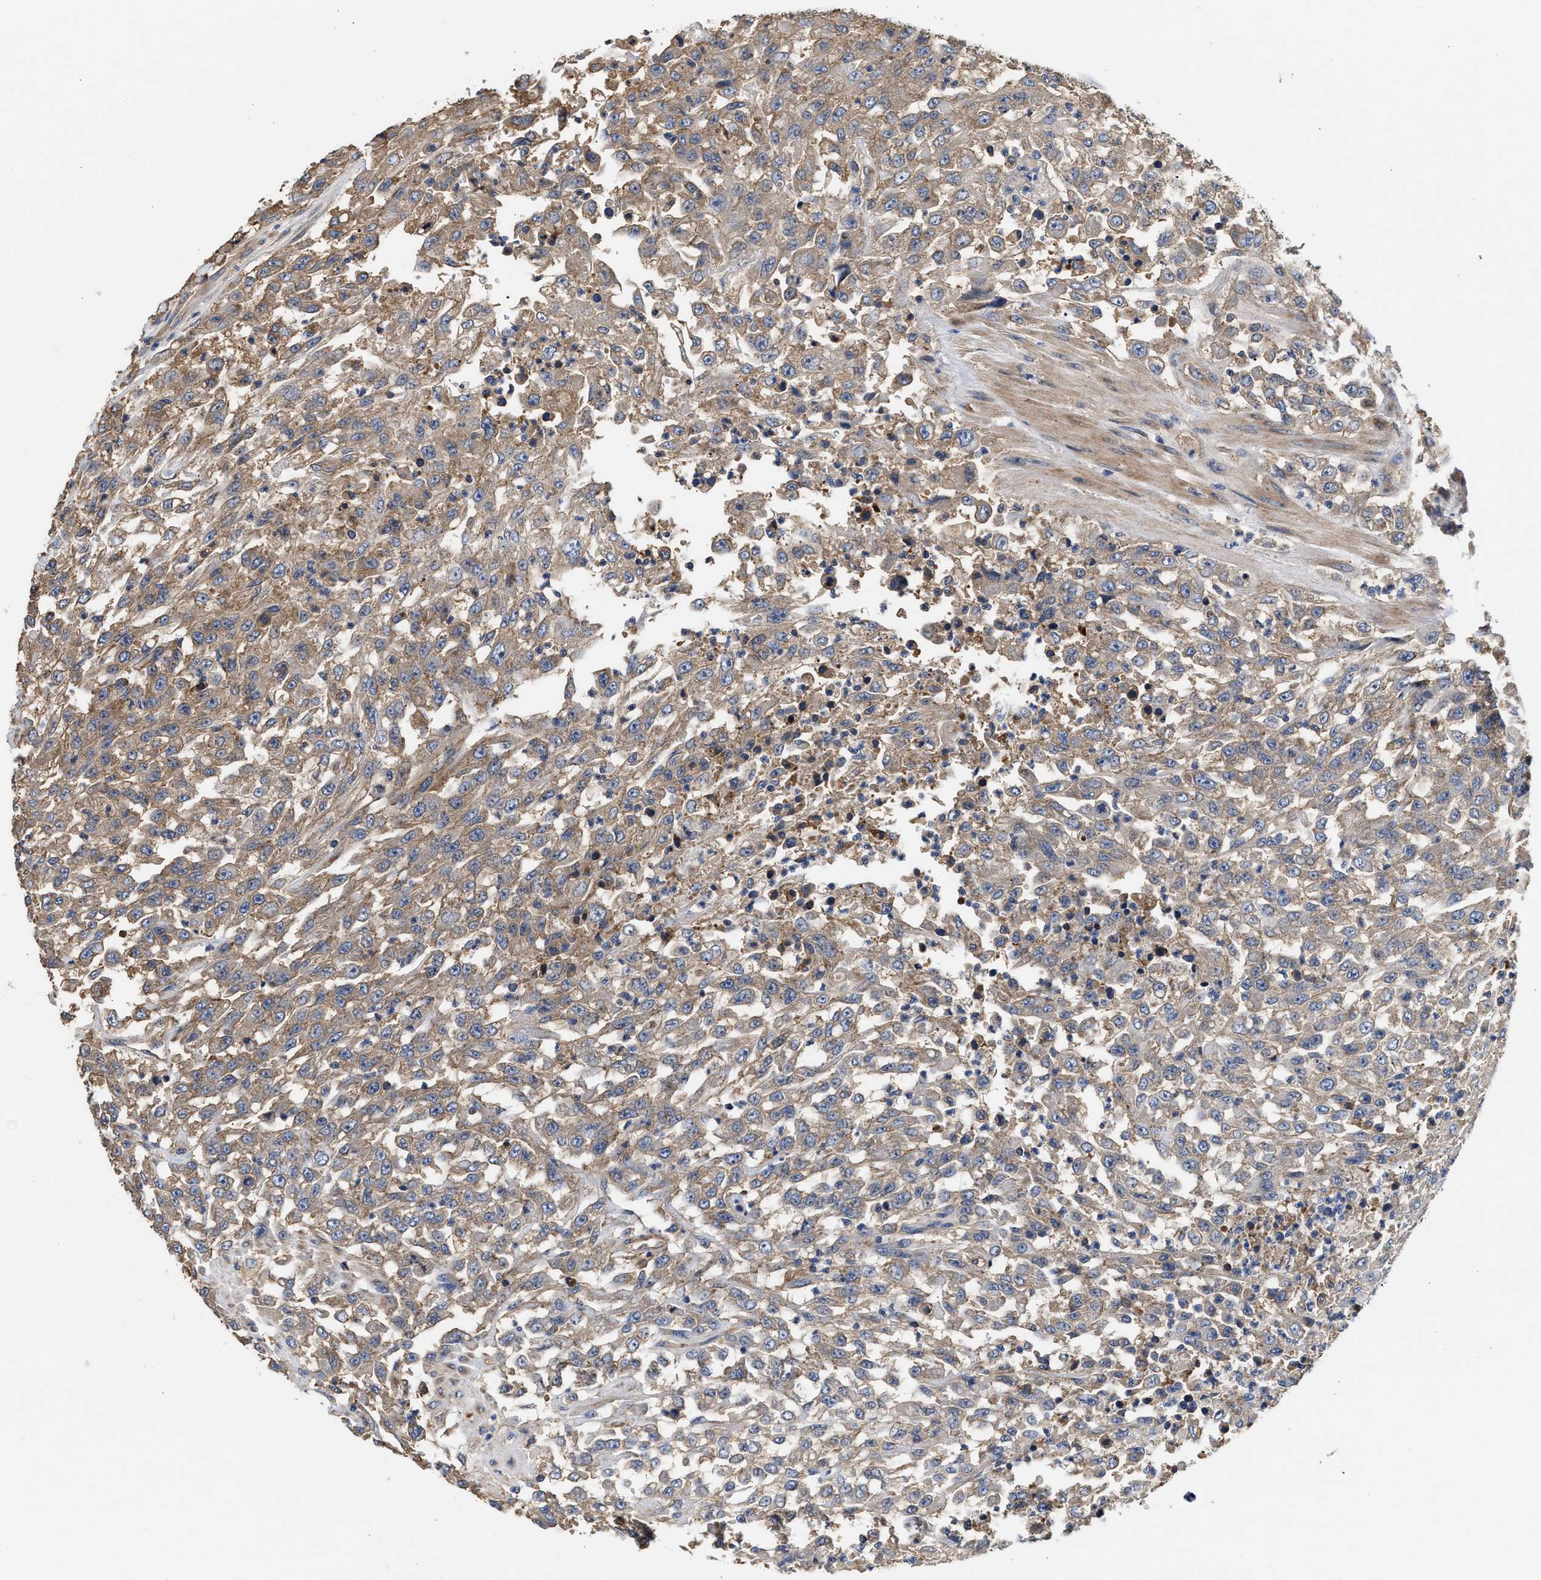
{"staining": {"intensity": "weak", "quantity": ">75%", "location": "cytoplasmic/membranous"}, "tissue": "urothelial cancer", "cell_type": "Tumor cells", "image_type": "cancer", "snomed": [{"axis": "morphology", "description": "Urothelial carcinoma, High grade"}, {"axis": "topography", "description": "Urinary bladder"}], "caption": "Weak cytoplasmic/membranous protein positivity is present in about >75% of tumor cells in urothelial carcinoma (high-grade). (brown staining indicates protein expression, while blue staining denotes nuclei).", "gene": "KLB", "patient": {"sex": "male", "age": 46}}